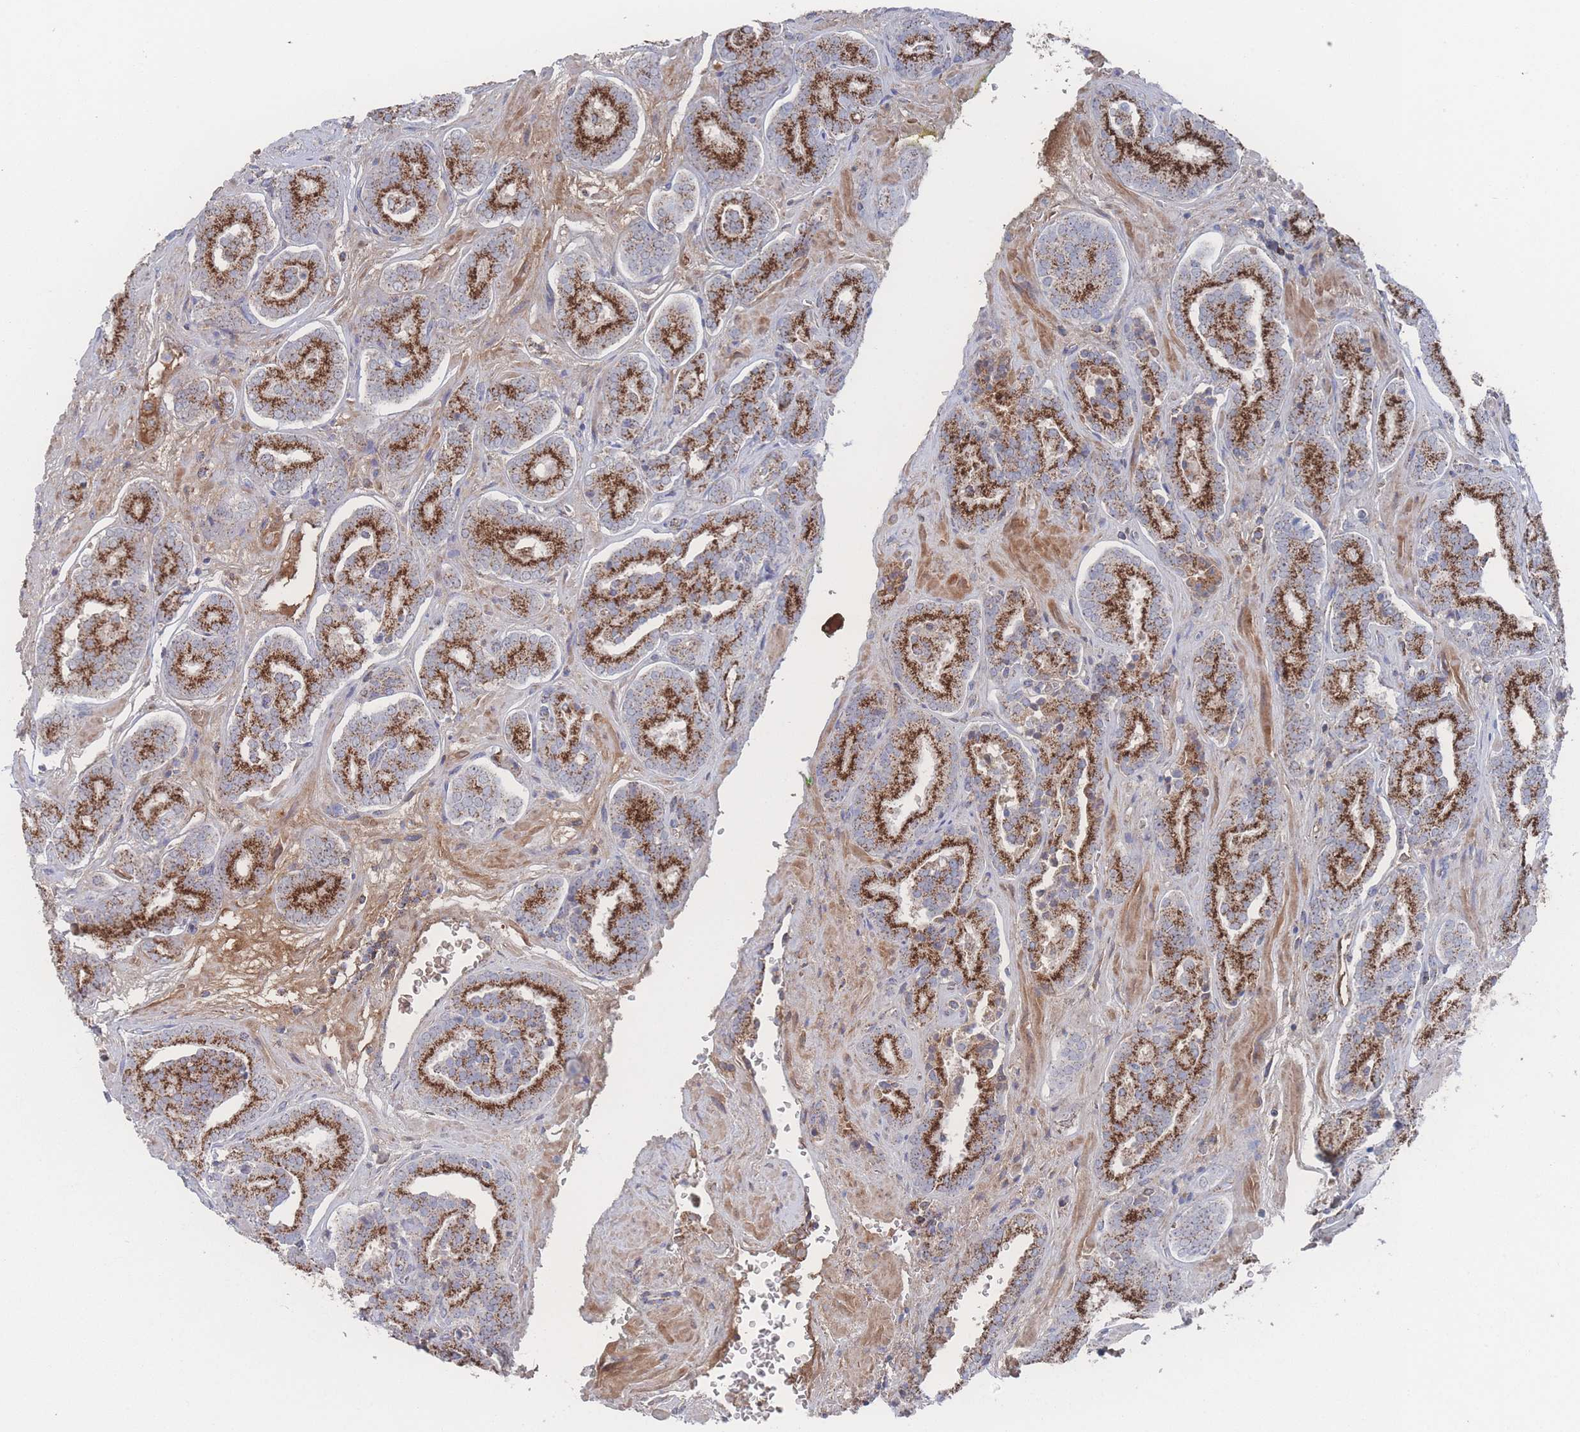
{"staining": {"intensity": "strong", "quantity": ">75%", "location": "cytoplasmic/membranous"}, "tissue": "prostate cancer", "cell_type": "Tumor cells", "image_type": "cancer", "snomed": [{"axis": "morphology", "description": "Adenocarcinoma, High grade"}, {"axis": "topography", "description": "Prostate"}], "caption": "Immunohistochemistry micrograph of human prostate cancer stained for a protein (brown), which displays high levels of strong cytoplasmic/membranous staining in approximately >75% of tumor cells.", "gene": "PEX14", "patient": {"sex": "male", "age": 66}}